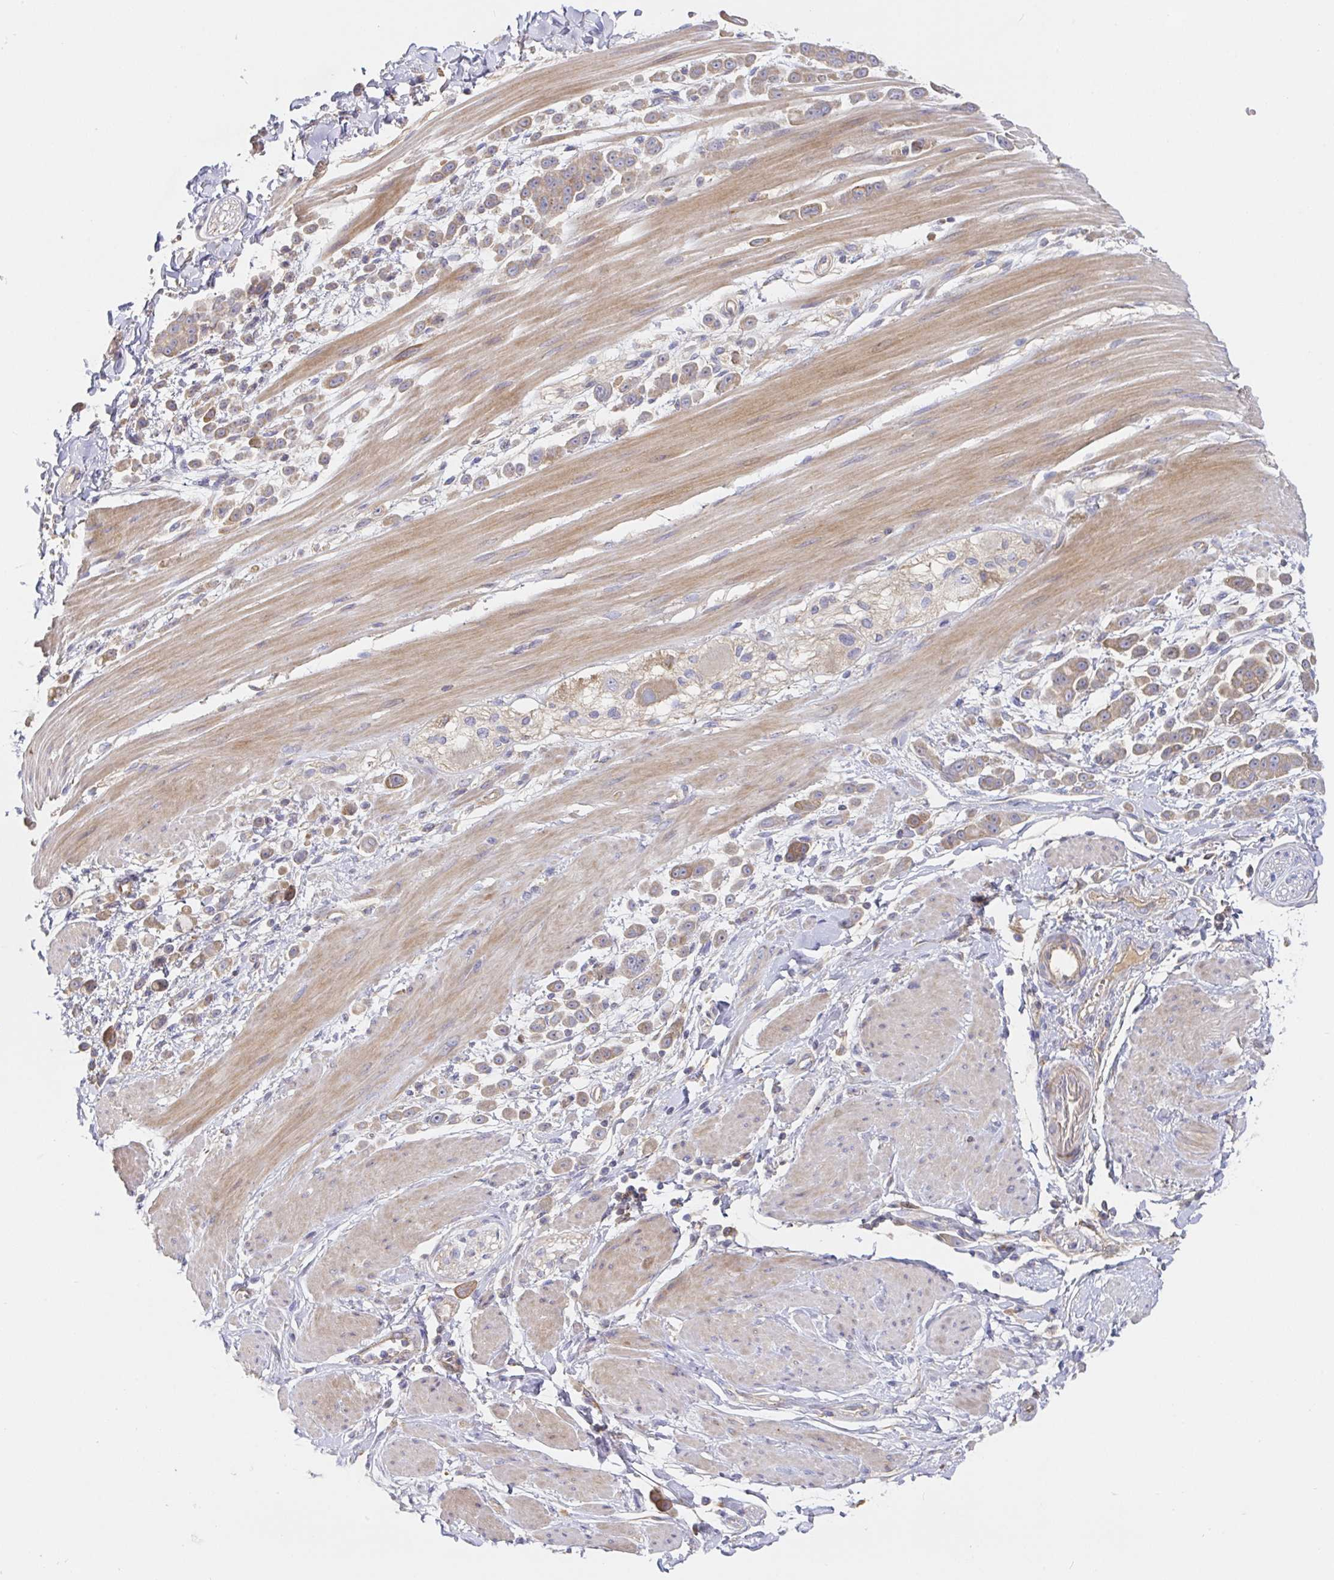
{"staining": {"intensity": "moderate", "quantity": ">75%", "location": "cytoplasmic/membranous"}, "tissue": "pancreatic cancer", "cell_type": "Tumor cells", "image_type": "cancer", "snomed": [{"axis": "morphology", "description": "Normal tissue, NOS"}, {"axis": "morphology", "description": "Adenocarcinoma, NOS"}, {"axis": "topography", "description": "Pancreas"}], "caption": "Human pancreatic adenocarcinoma stained with a protein marker displays moderate staining in tumor cells.", "gene": "IRAK2", "patient": {"sex": "female", "age": 64}}